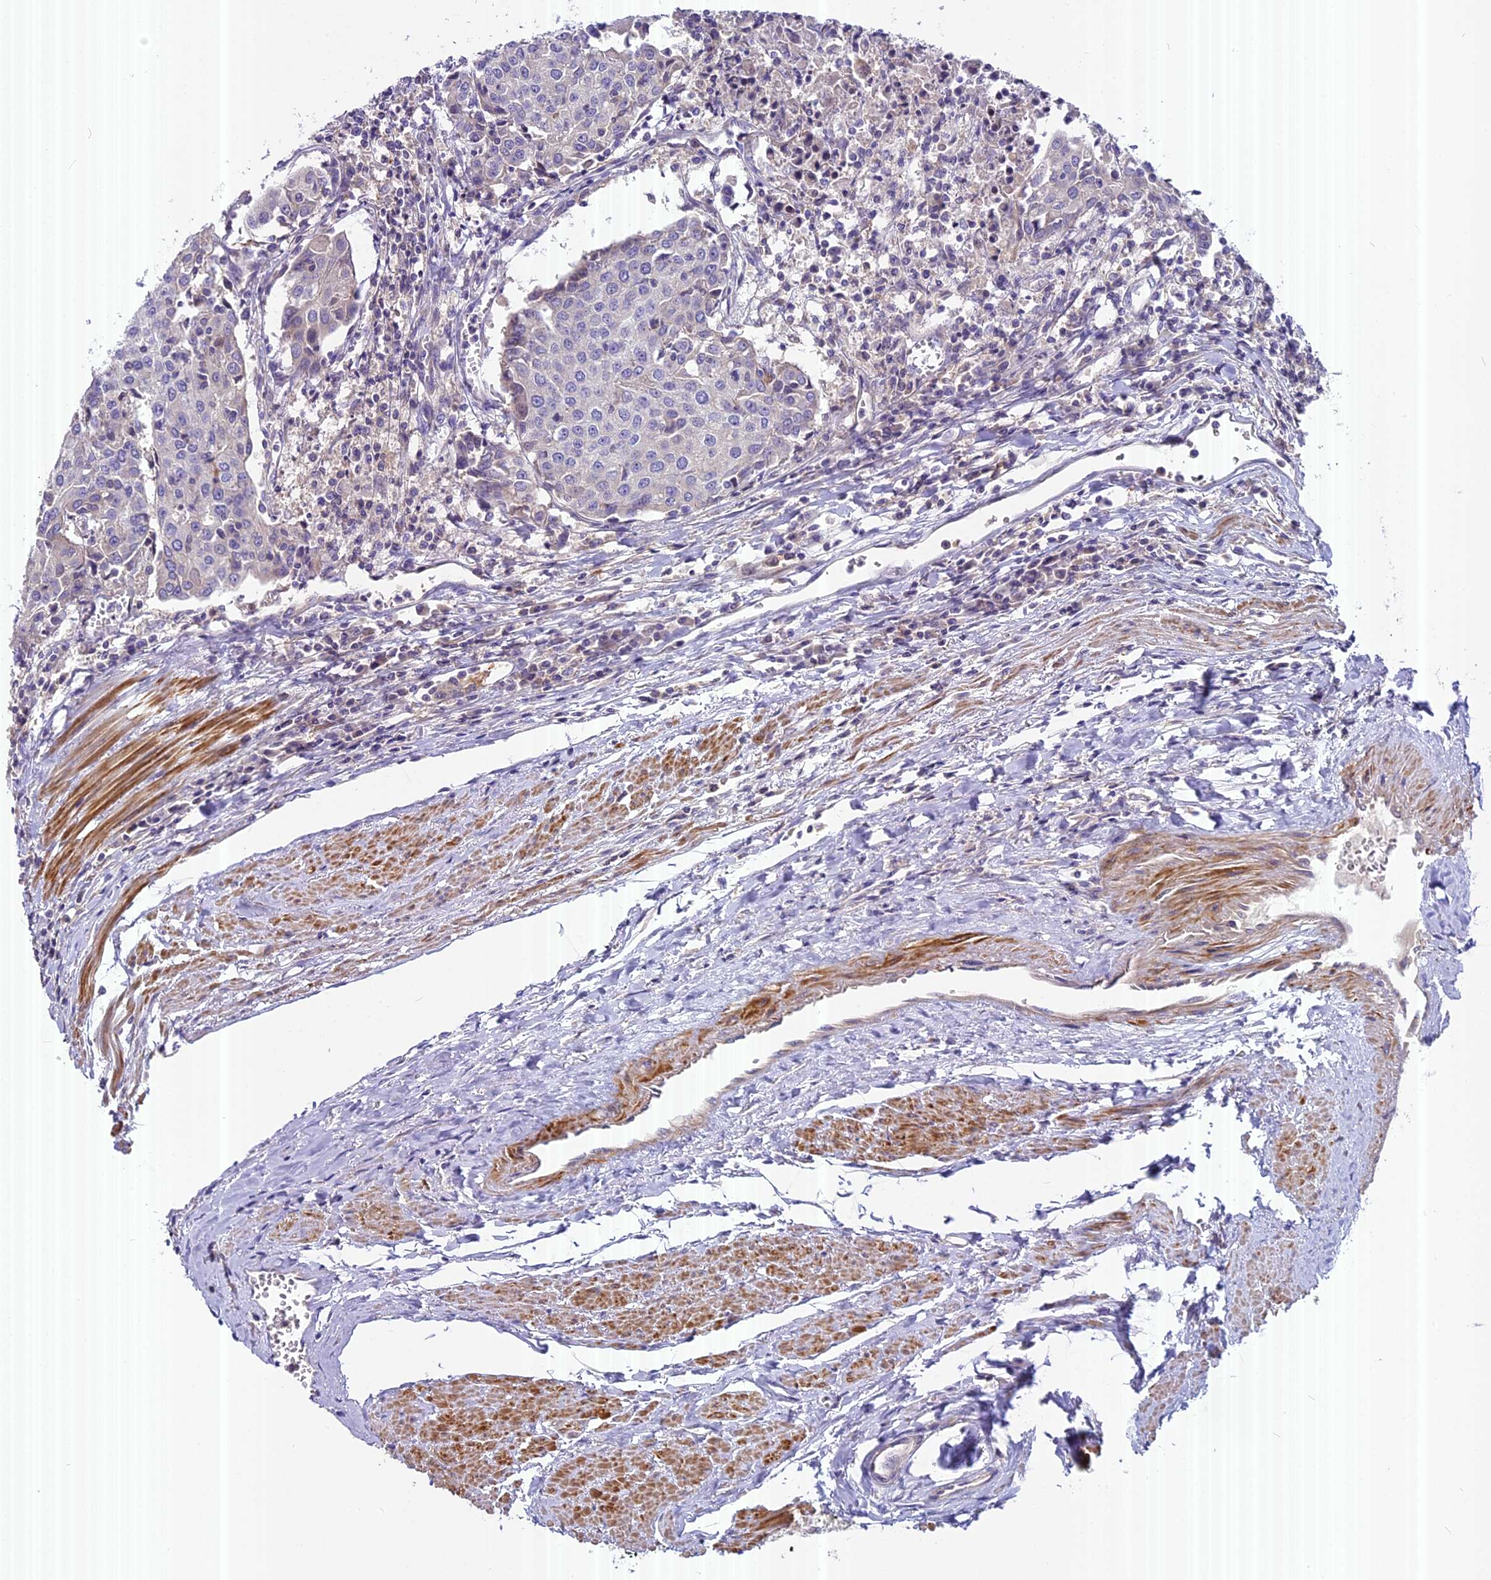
{"staining": {"intensity": "negative", "quantity": "none", "location": "none"}, "tissue": "urothelial cancer", "cell_type": "Tumor cells", "image_type": "cancer", "snomed": [{"axis": "morphology", "description": "Urothelial carcinoma, High grade"}, {"axis": "topography", "description": "Urinary bladder"}], "caption": "The IHC photomicrograph has no significant expression in tumor cells of high-grade urothelial carcinoma tissue.", "gene": "FAM98C", "patient": {"sex": "female", "age": 85}}